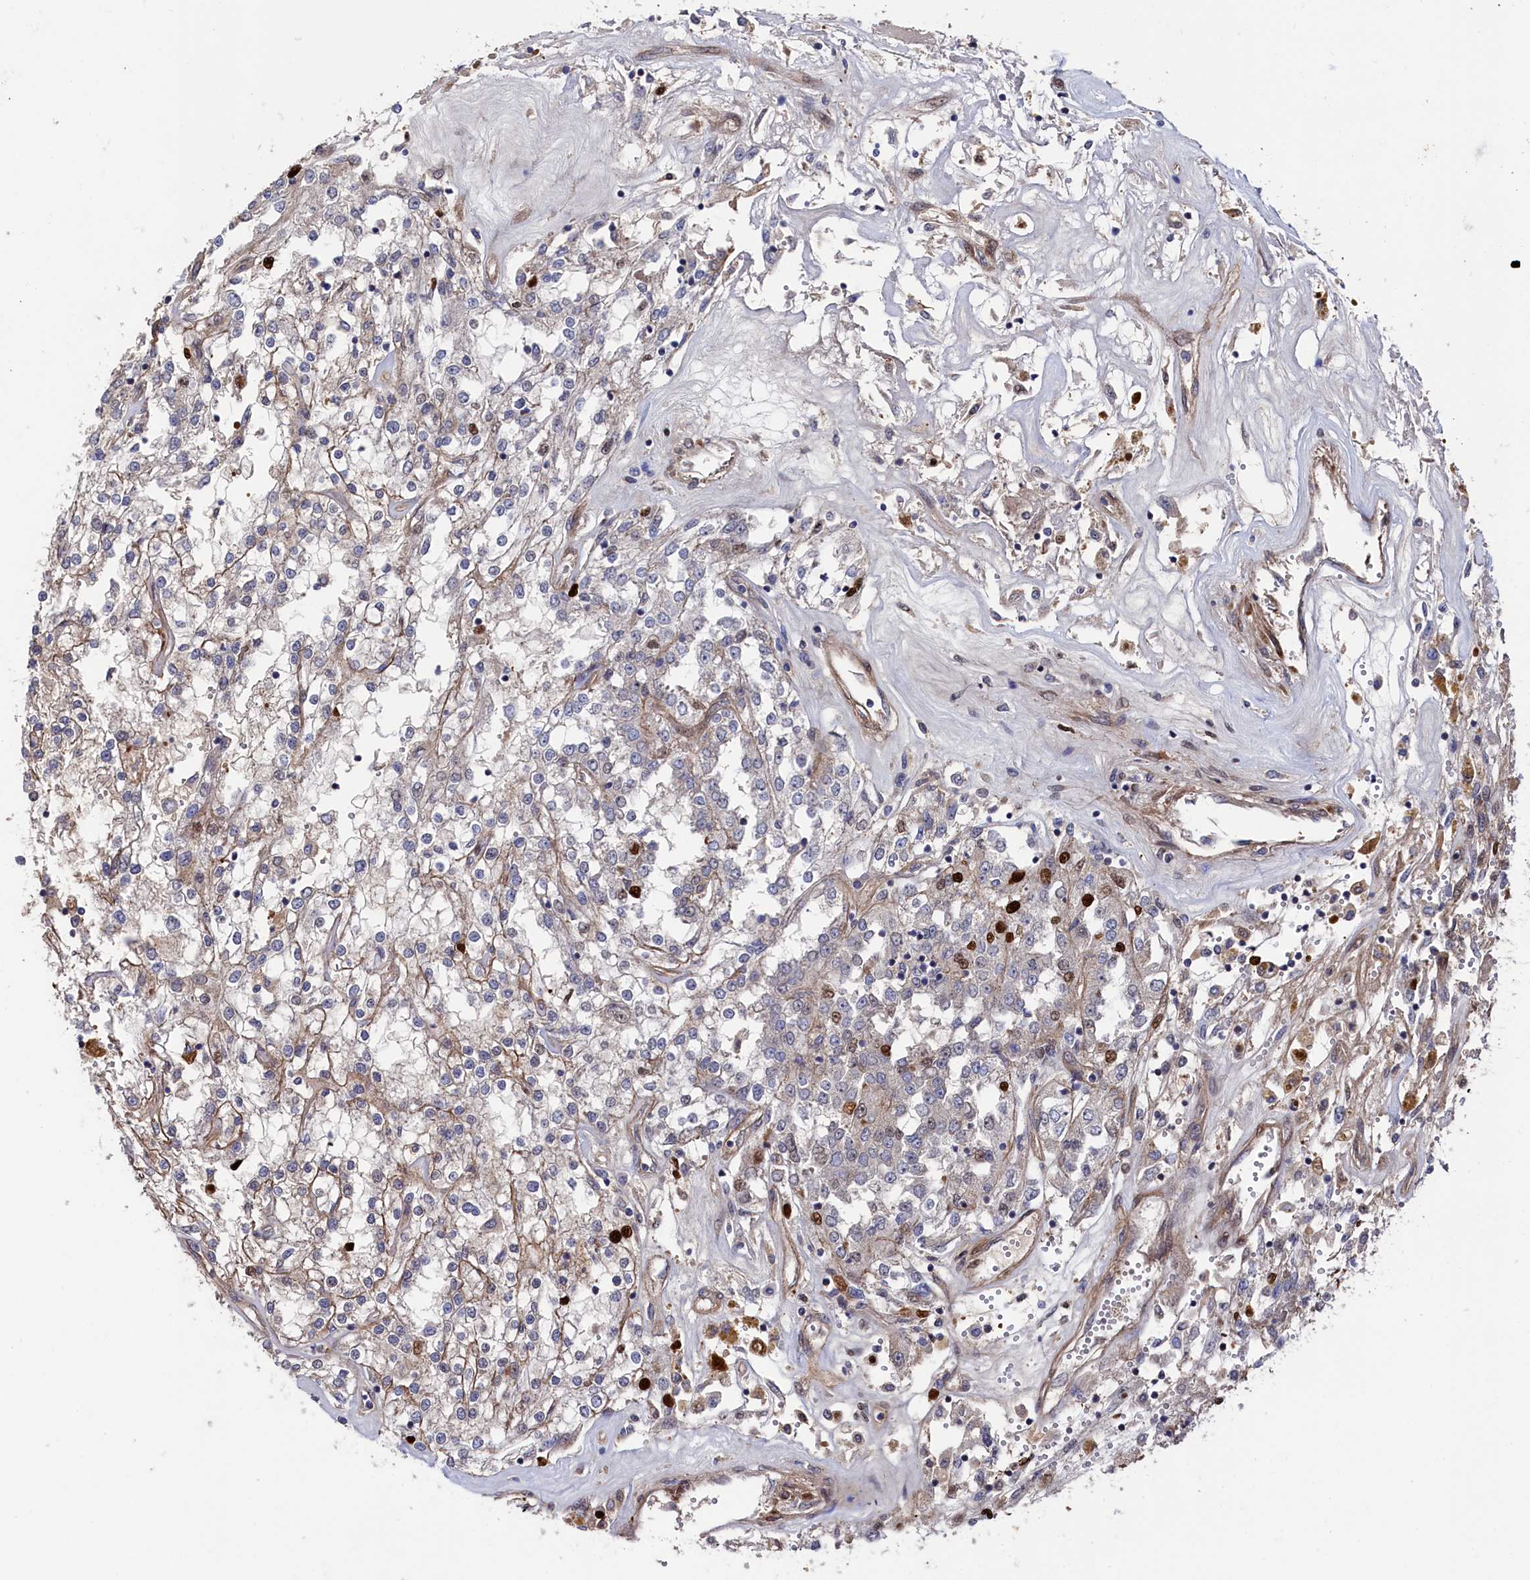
{"staining": {"intensity": "moderate", "quantity": "<25%", "location": "cytoplasmic/membranous,nuclear"}, "tissue": "renal cancer", "cell_type": "Tumor cells", "image_type": "cancer", "snomed": [{"axis": "morphology", "description": "Adenocarcinoma, NOS"}, {"axis": "topography", "description": "Kidney"}], "caption": "Immunohistochemistry (IHC) photomicrograph of renal cancer stained for a protein (brown), which reveals low levels of moderate cytoplasmic/membranous and nuclear positivity in approximately <25% of tumor cells.", "gene": "ZNF891", "patient": {"sex": "female", "age": 52}}